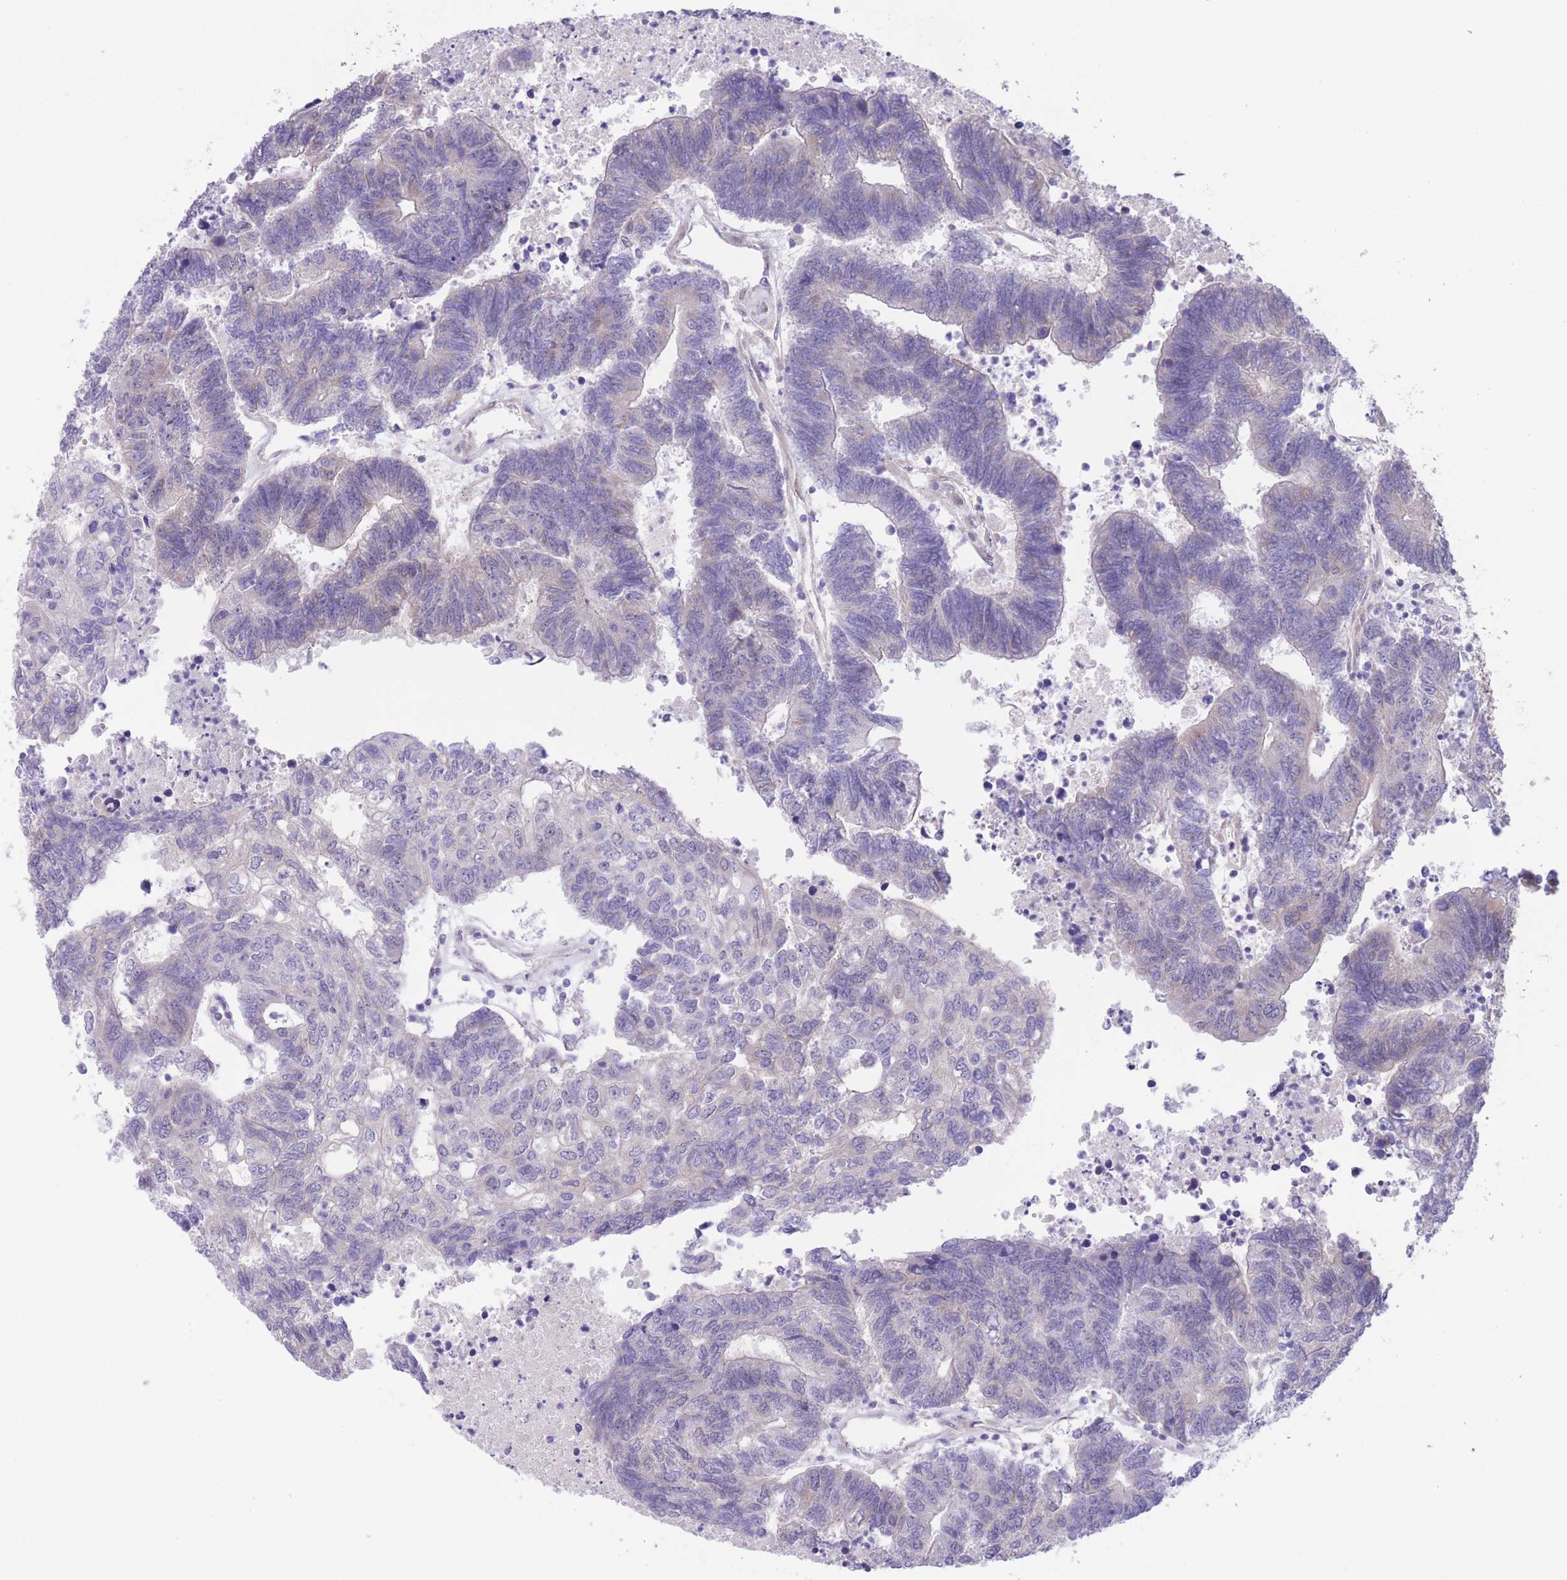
{"staining": {"intensity": "weak", "quantity": "<25%", "location": "cytoplasmic/membranous"}, "tissue": "colorectal cancer", "cell_type": "Tumor cells", "image_type": "cancer", "snomed": [{"axis": "morphology", "description": "Adenocarcinoma, NOS"}, {"axis": "topography", "description": "Colon"}], "caption": "A histopathology image of human colorectal cancer (adenocarcinoma) is negative for staining in tumor cells. Nuclei are stained in blue.", "gene": "WWOX", "patient": {"sex": "female", "age": 48}}